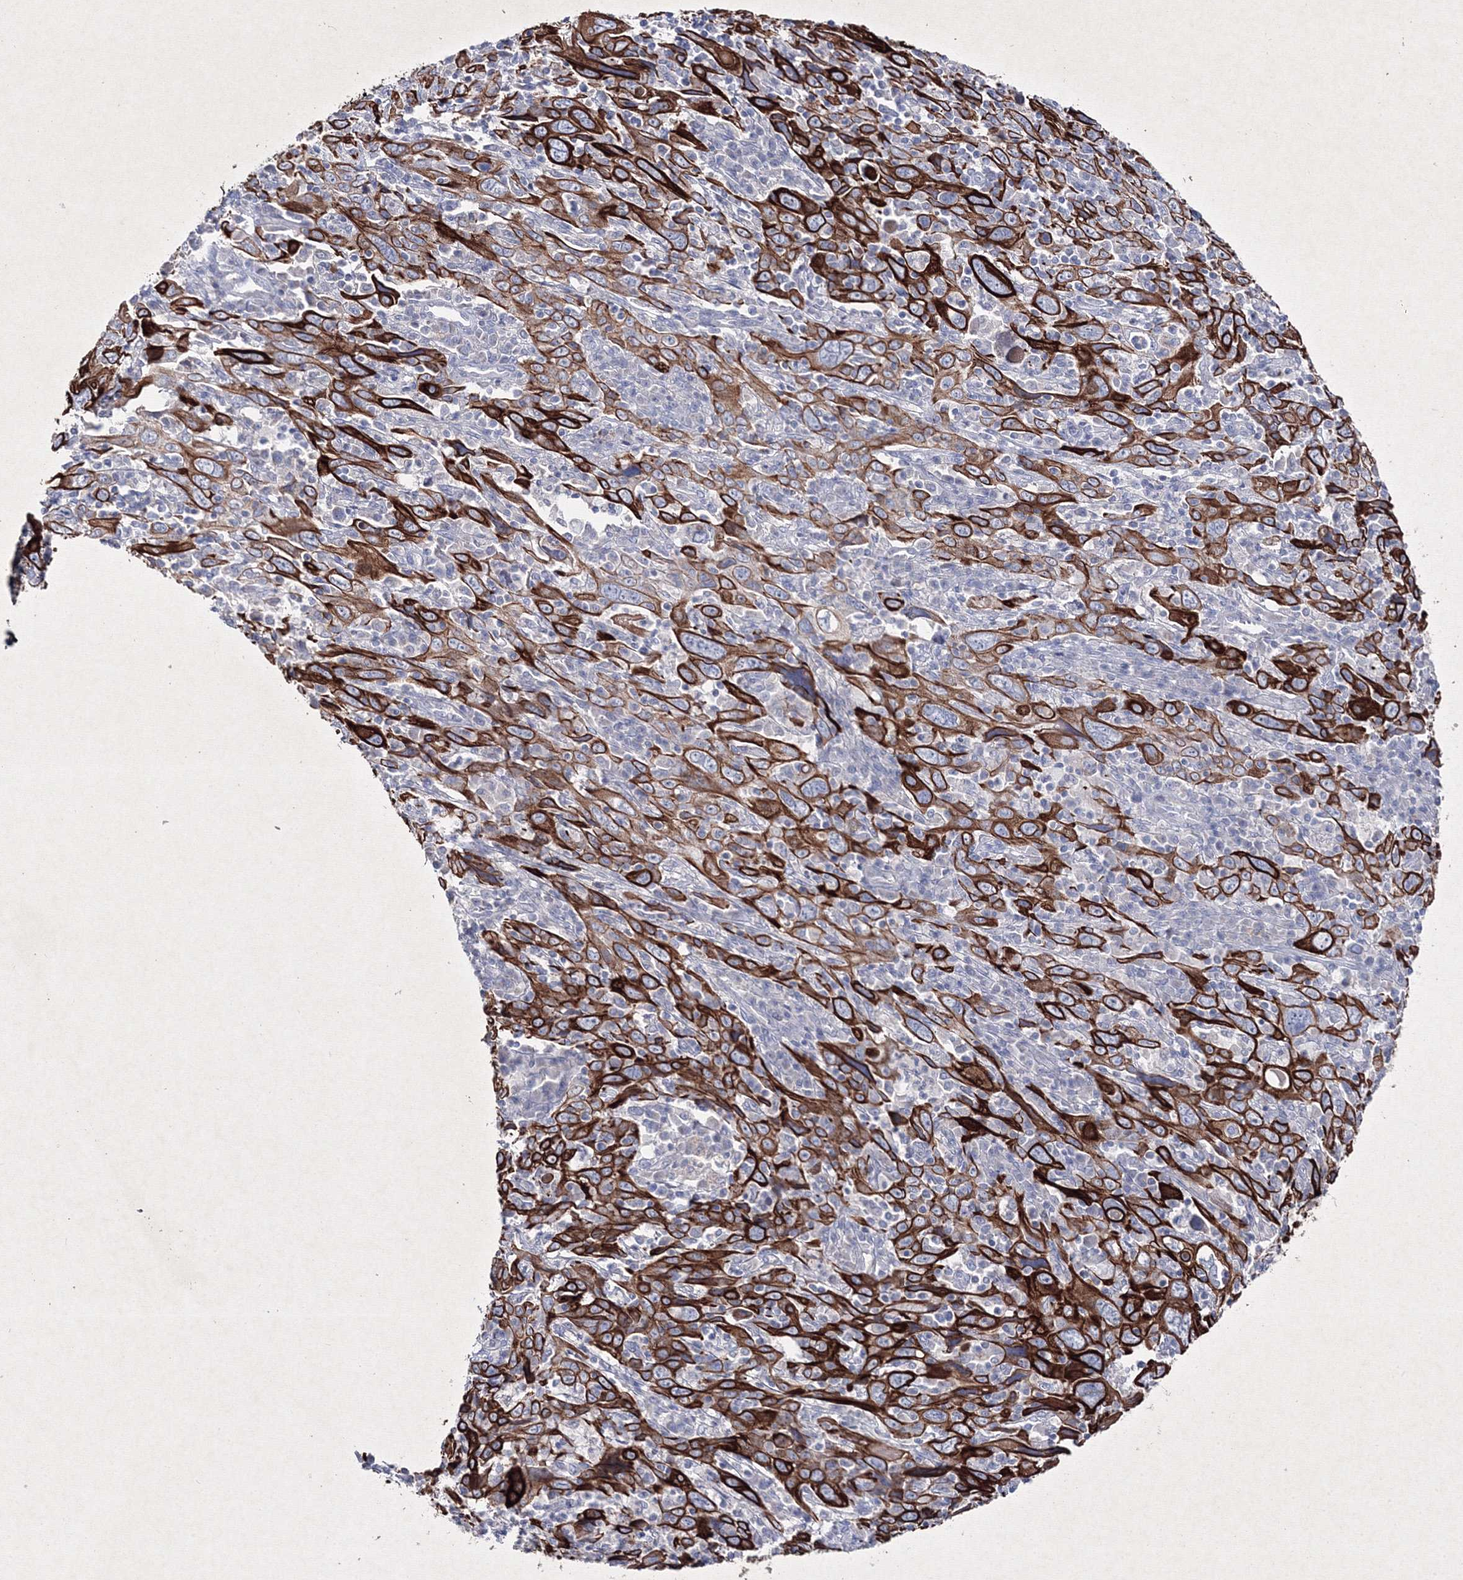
{"staining": {"intensity": "strong", "quantity": ">75%", "location": "cytoplasmic/membranous"}, "tissue": "cervical cancer", "cell_type": "Tumor cells", "image_type": "cancer", "snomed": [{"axis": "morphology", "description": "Squamous cell carcinoma, NOS"}, {"axis": "topography", "description": "Cervix"}], "caption": "Tumor cells demonstrate high levels of strong cytoplasmic/membranous staining in approximately >75% of cells in cervical cancer (squamous cell carcinoma).", "gene": "SMIM29", "patient": {"sex": "female", "age": 46}}